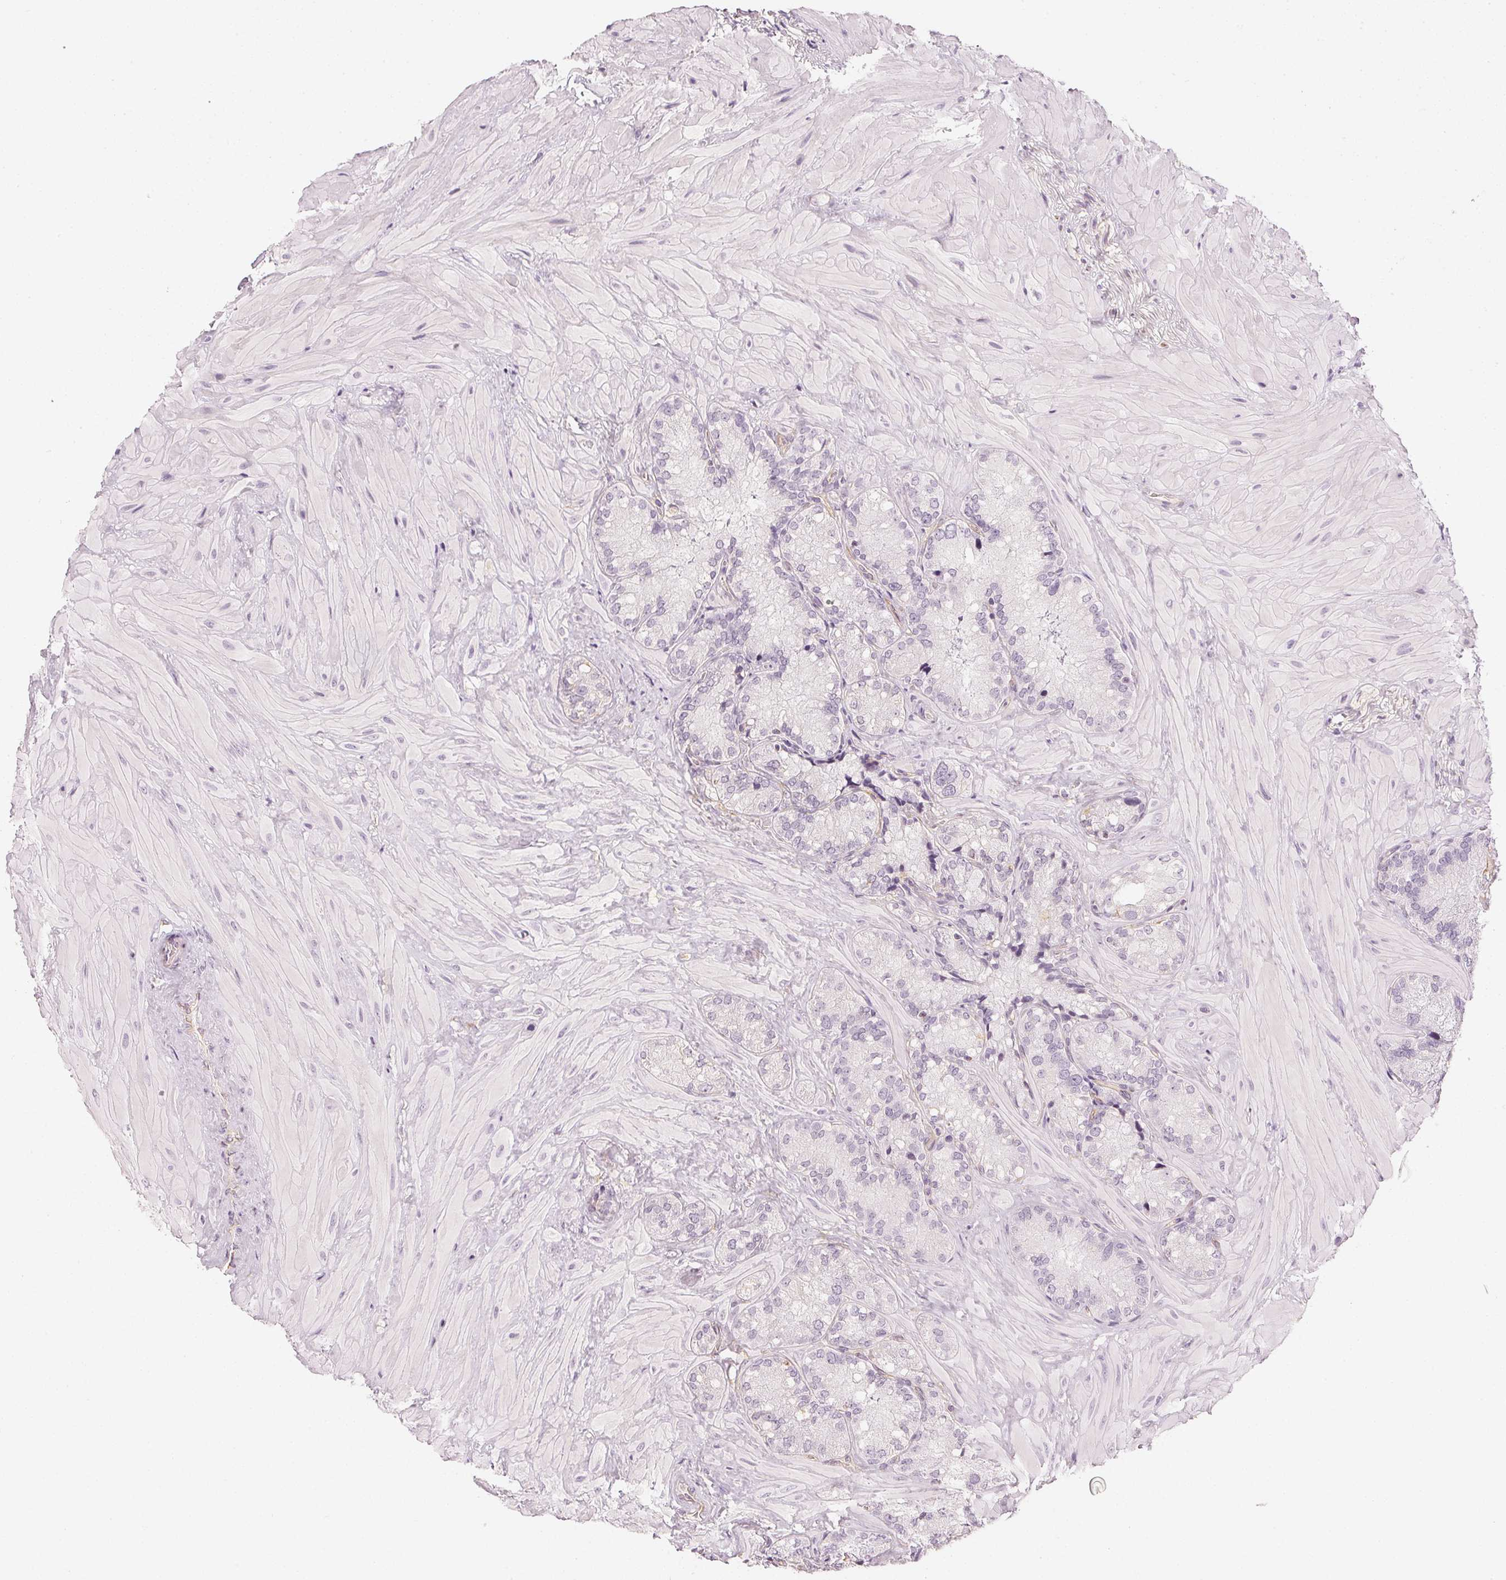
{"staining": {"intensity": "weak", "quantity": "<25%", "location": "cytoplasmic/membranous"}, "tissue": "seminal vesicle", "cell_type": "Glandular cells", "image_type": "normal", "snomed": [{"axis": "morphology", "description": "Normal tissue, NOS"}, {"axis": "topography", "description": "Seminal veicle"}], "caption": "Glandular cells are negative for protein expression in normal human seminal vesicle.", "gene": "APLP1", "patient": {"sex": "male", "age": 57}}